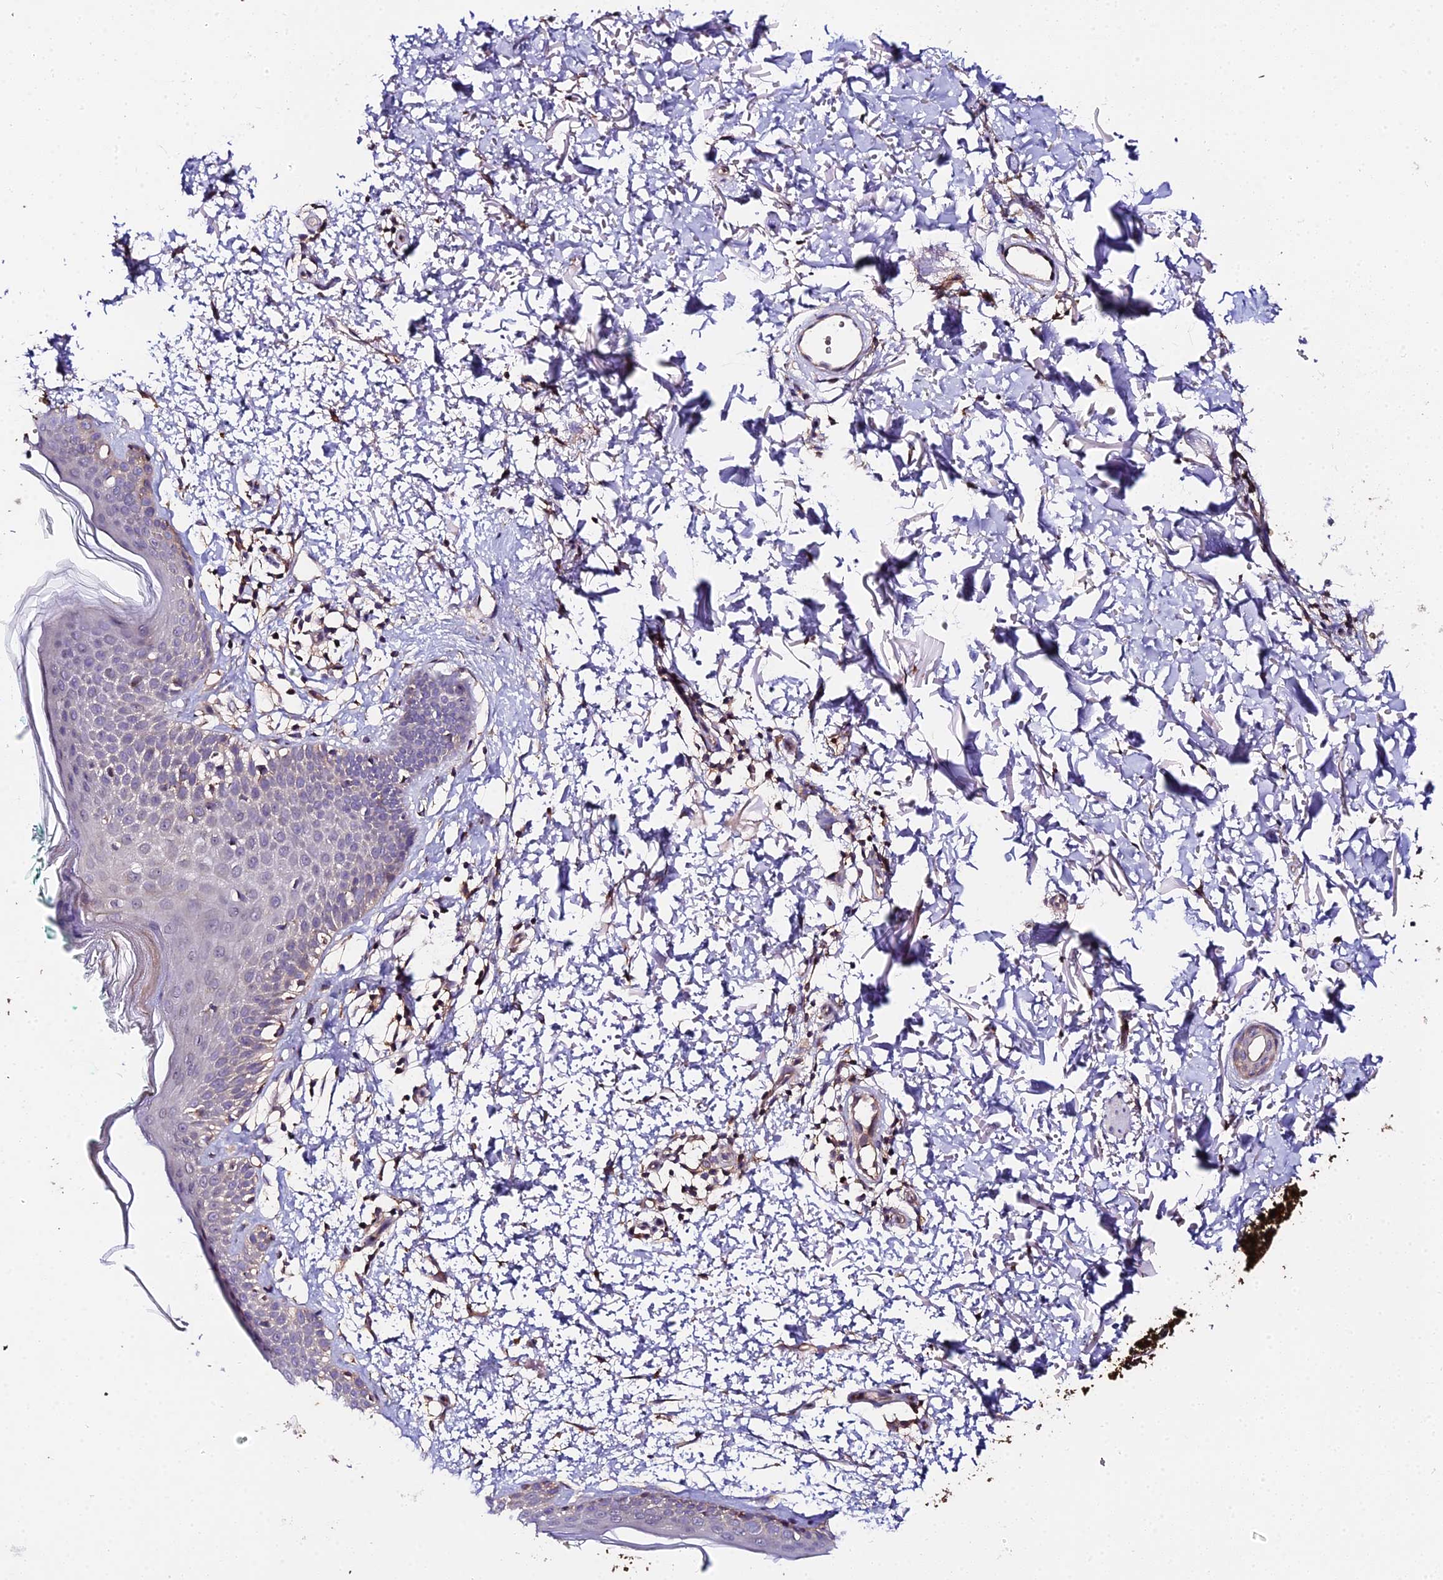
{"staining": {"intensity": "moderate", "quantity": ">75%", "location": "cytoplasmic/membranous"}, "tissue": "skin", "cell_type": "Fibroblasts", "image_type": "normal", "snomed": [{"axis": "morphology", "description": "Normal tissue, NOS"}, {"axis": "topography", "description": "Skin"}], "caption": "This image displays immunohistochemistry (IHC) staining of benign human skin, with medium moderate cytoplasmic/membranous expression in about >75% of fibroblasts.", "gene": "ZBED8", "patient": {"sex": "male", "age": 66}}